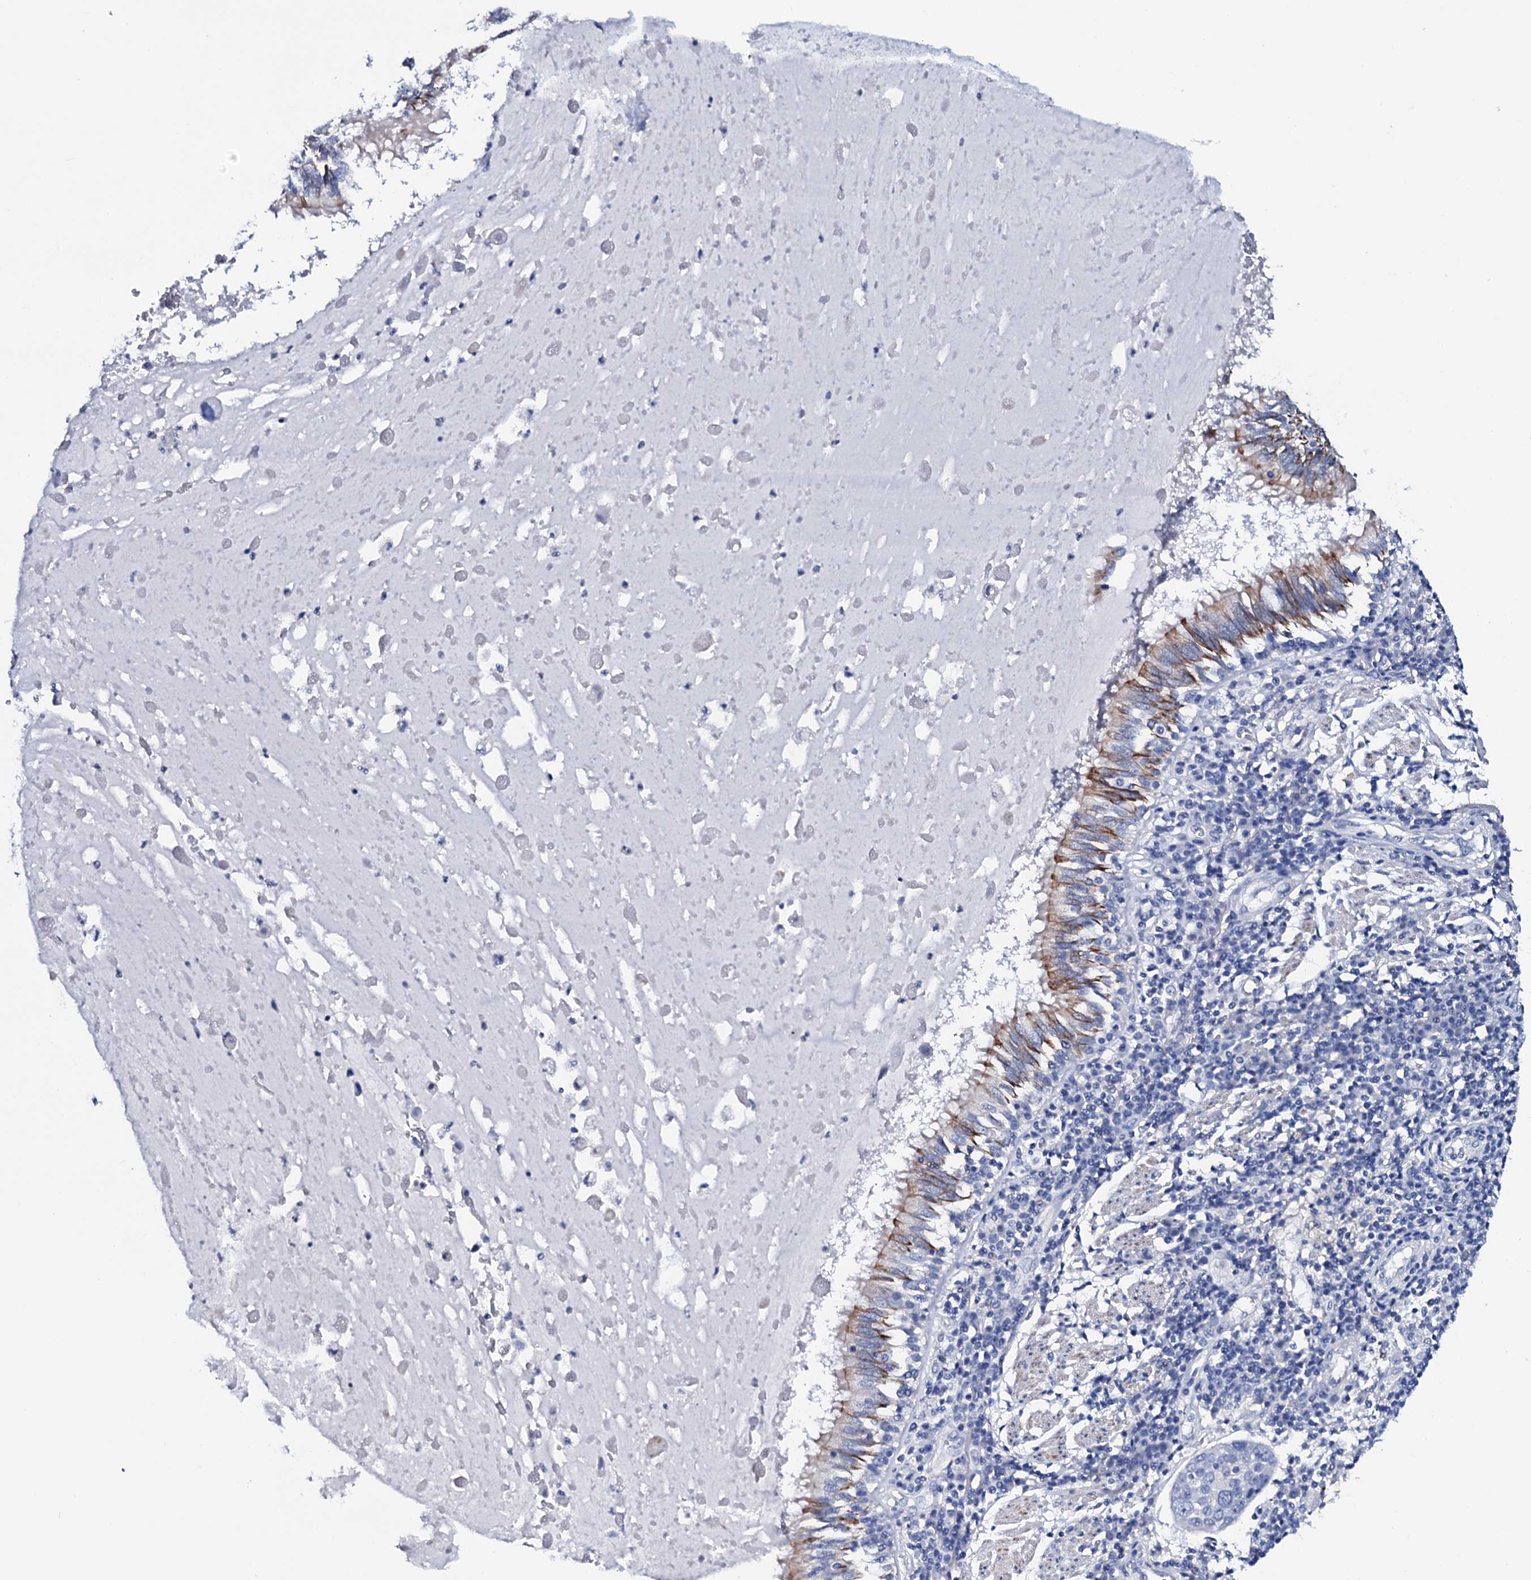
{"staining": {"intensity": "negative", "quantity": "none", "location": "none"}, "tissue": "lung cancer", "cell_type": "Tumor cells", "image_type": "cancer", "snomed": [{"axis": "morphology", "description": "Squamous cell carcinoma, NOS"}, {"axis": "topography", "description": "Lung"}], "caption": "IHC image of neoplastic tissue: human lung squamous cell carcinoma stained with DAB displays no significant protein expression in tumor cells.", "gene": "GYS2", "patient": {"sex": "male", "age": 65}}